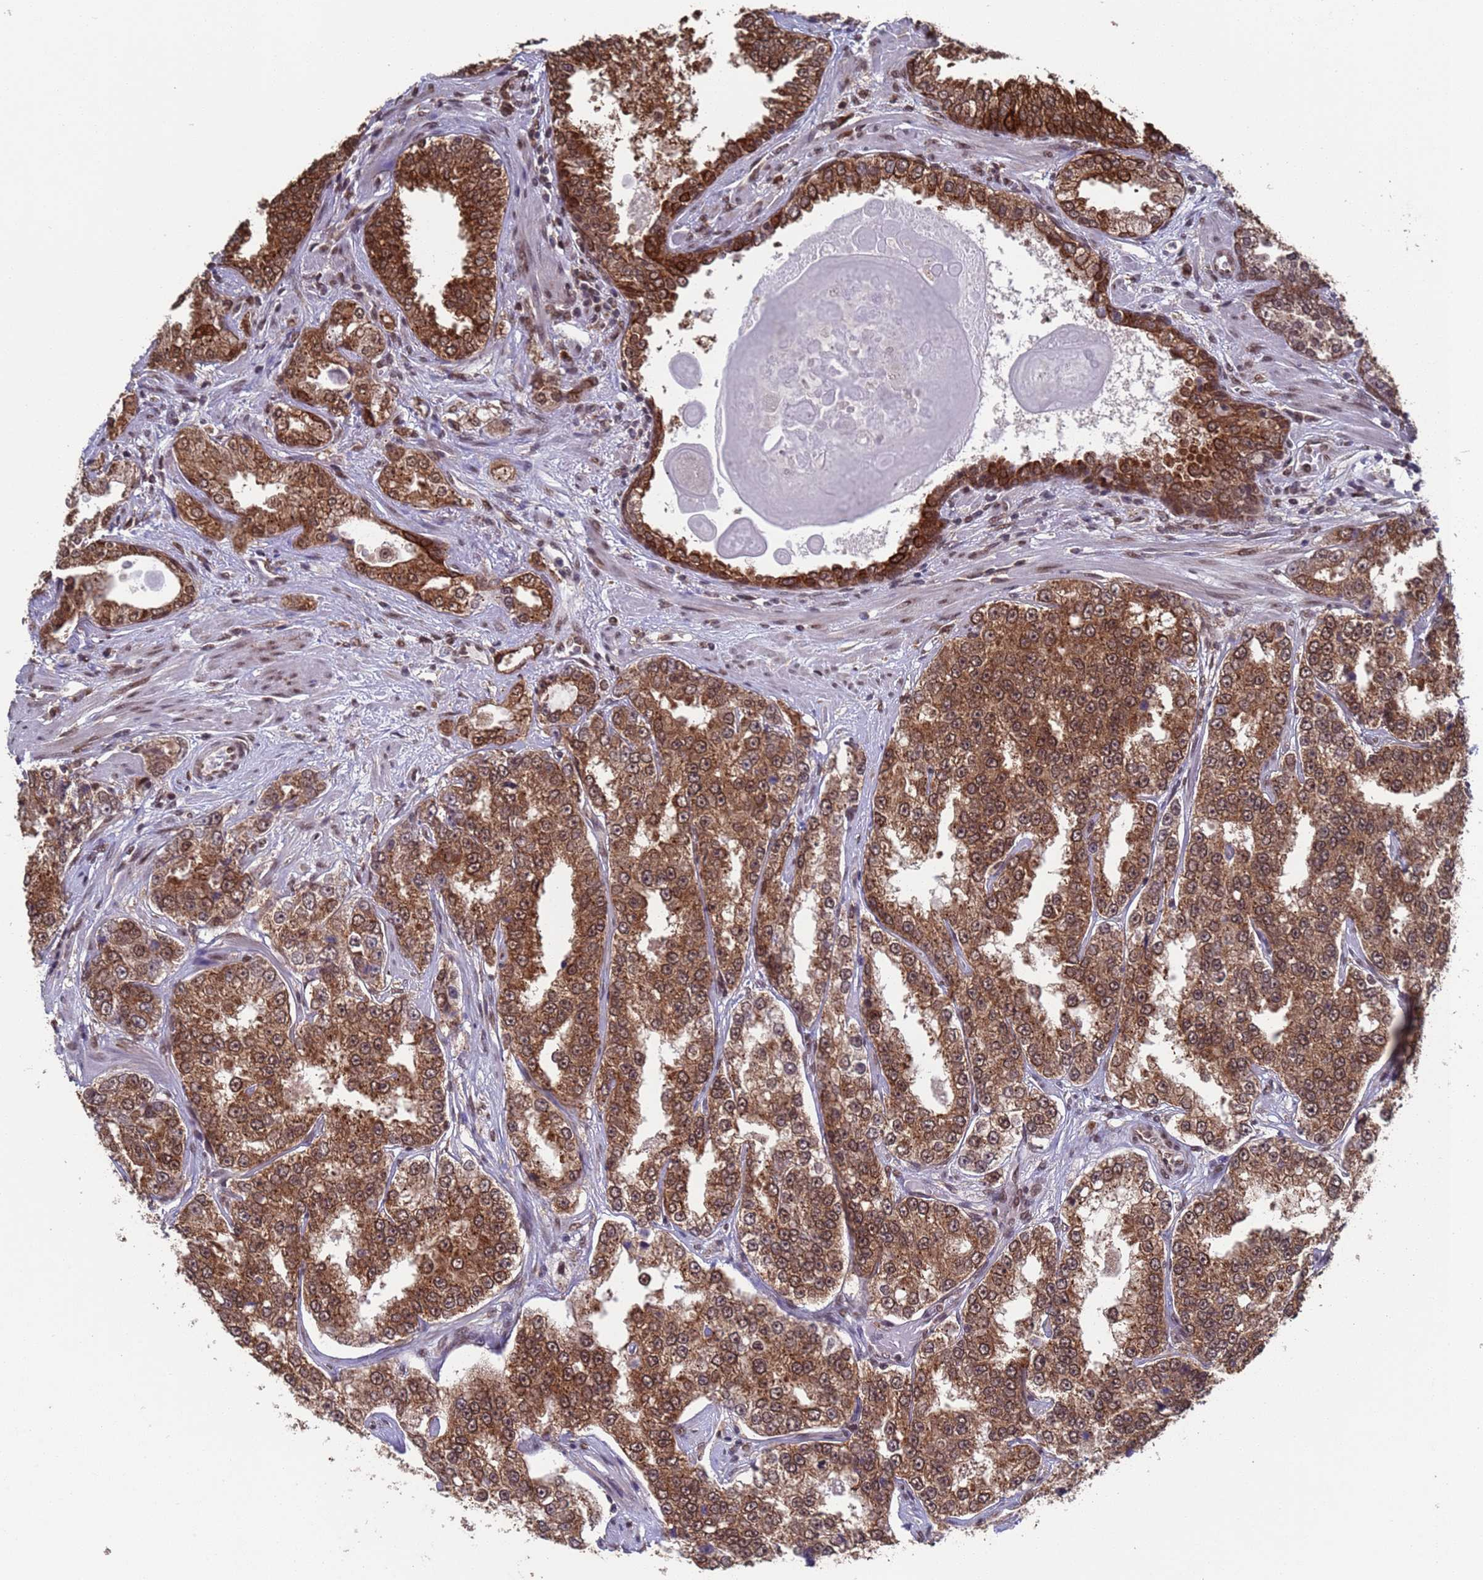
{"staining": {"intensity": "moderate", "quantity": ">75%", "location": "cytoplasmic/membranous,nuclear"}, "tissue": "prostate cancer", "cell_type": "Tumor cells", "image_type": "cancer", "snomed": [{"axis": "morphology", "description": "Normal tissue, NOS"}, {"axis": "morphology", "description": "Adenocarcinoma, High grade"}, {"axis": "topography", "description": "Prostate"}], "caption": "Immunohistochemistry (IHC) (DAB (3,3'-diaminobenzidine)) staining of high-grade adenocarcinoma (prostate) demonstrates moderate cytoplasmic/membranous and nuclear protein staining in approximately >75% of tumor cells.", "gene": "FUBP3", "patient": {"sex": "male", "age": 83}}